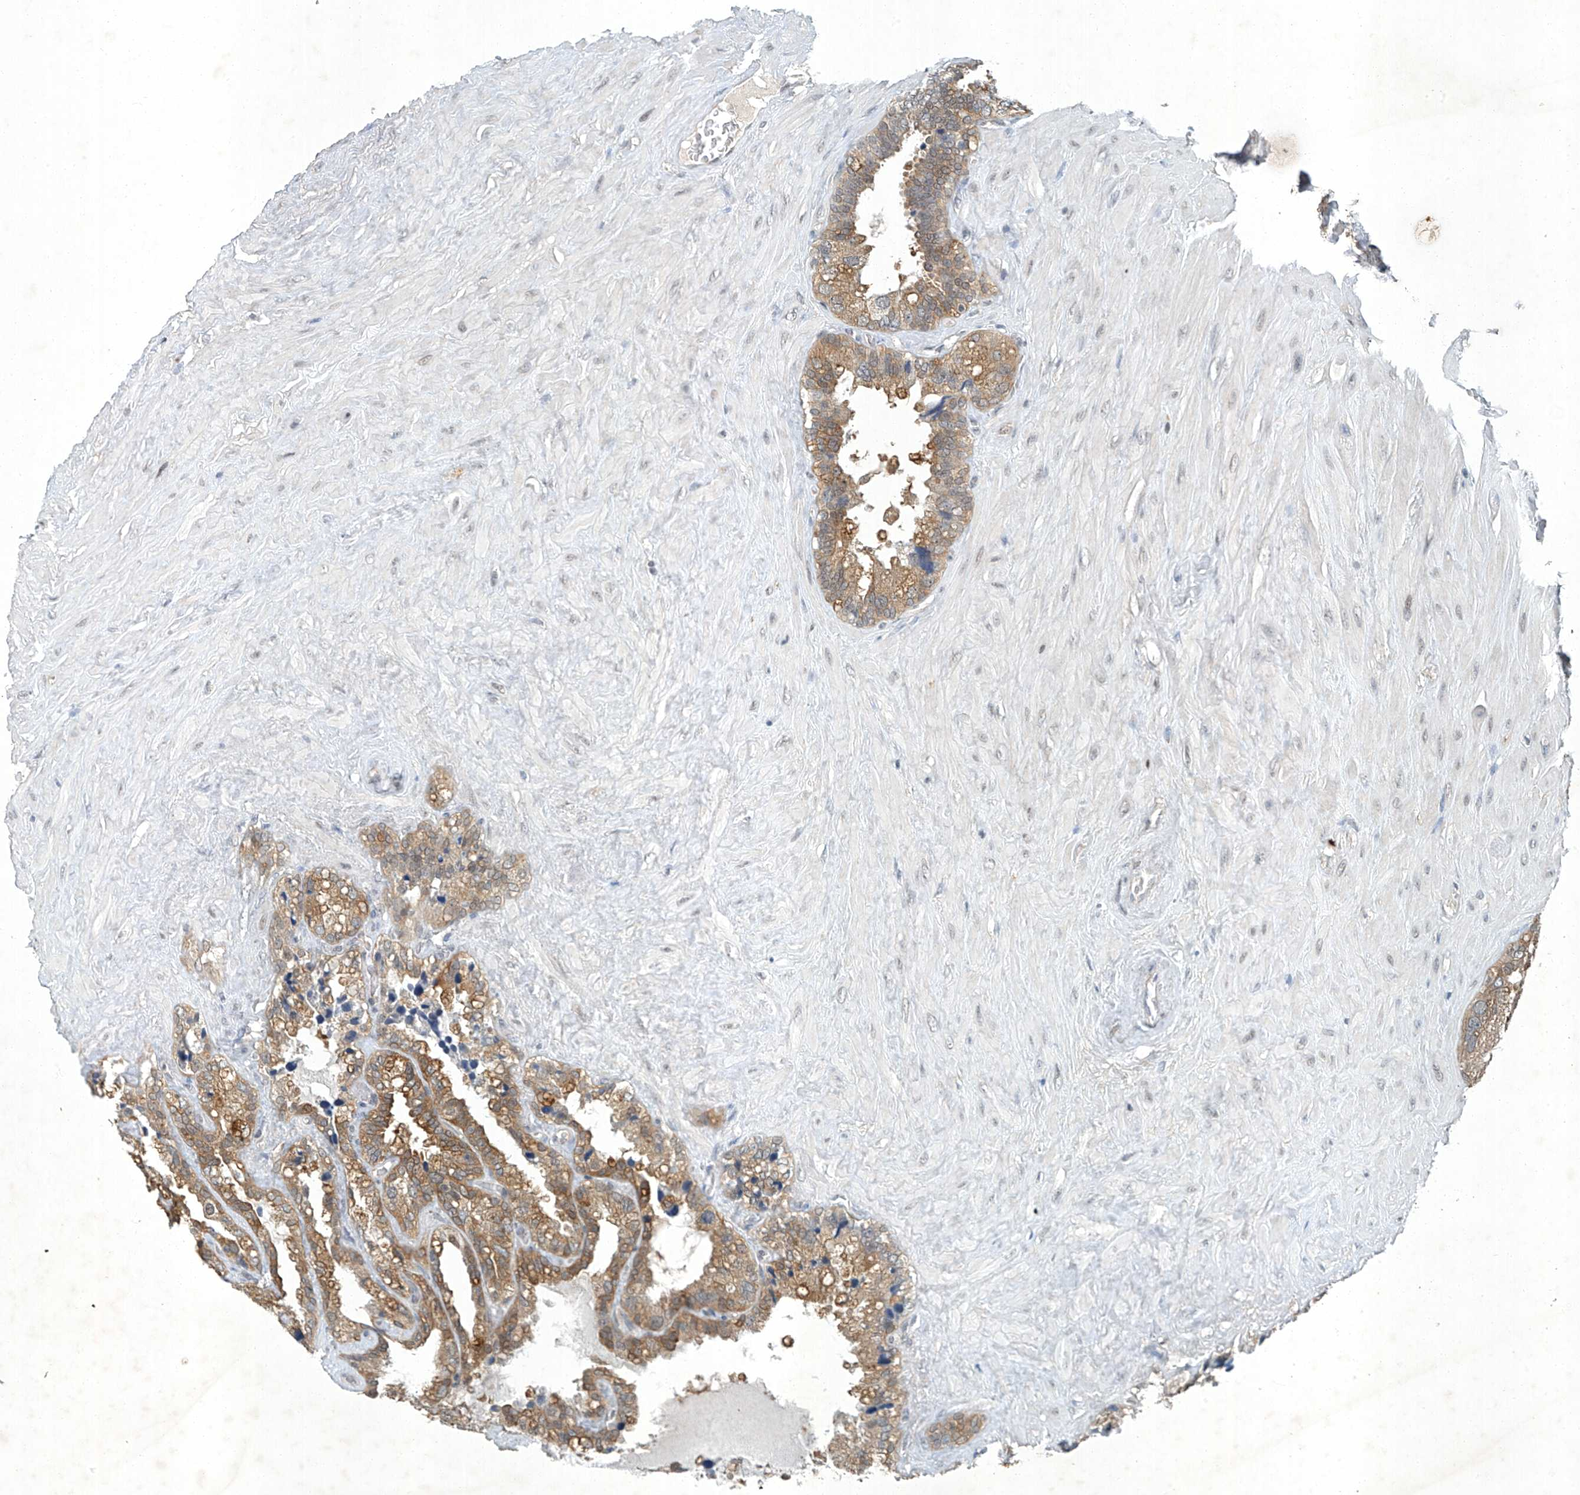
{"staining": {"intensity": "moderate", "quantity": ">75%", "location": "cytoplasmic/membranous"}, "tissue": "seminal vesicle", "cell_type": "Glandular cells", "image_type": "normal", "snomed": [{"axis": "morphology", "description": "Normal tissue, NOS"}, {"axis": "topography", "description": "Prostate"}, {"axis": "topography", "description": "Seminal veicle"}], "caption": "Immunohistochemical staining of unremarkable seminal vesicle exhibits medium levels of moderate cytoplasmic/membranous expression in about >75% of glandular cells. (IHC, brightfield microscopy, high magnification).", "gene": "TAF8", "patient": {"sex": "male", "age": 68}}